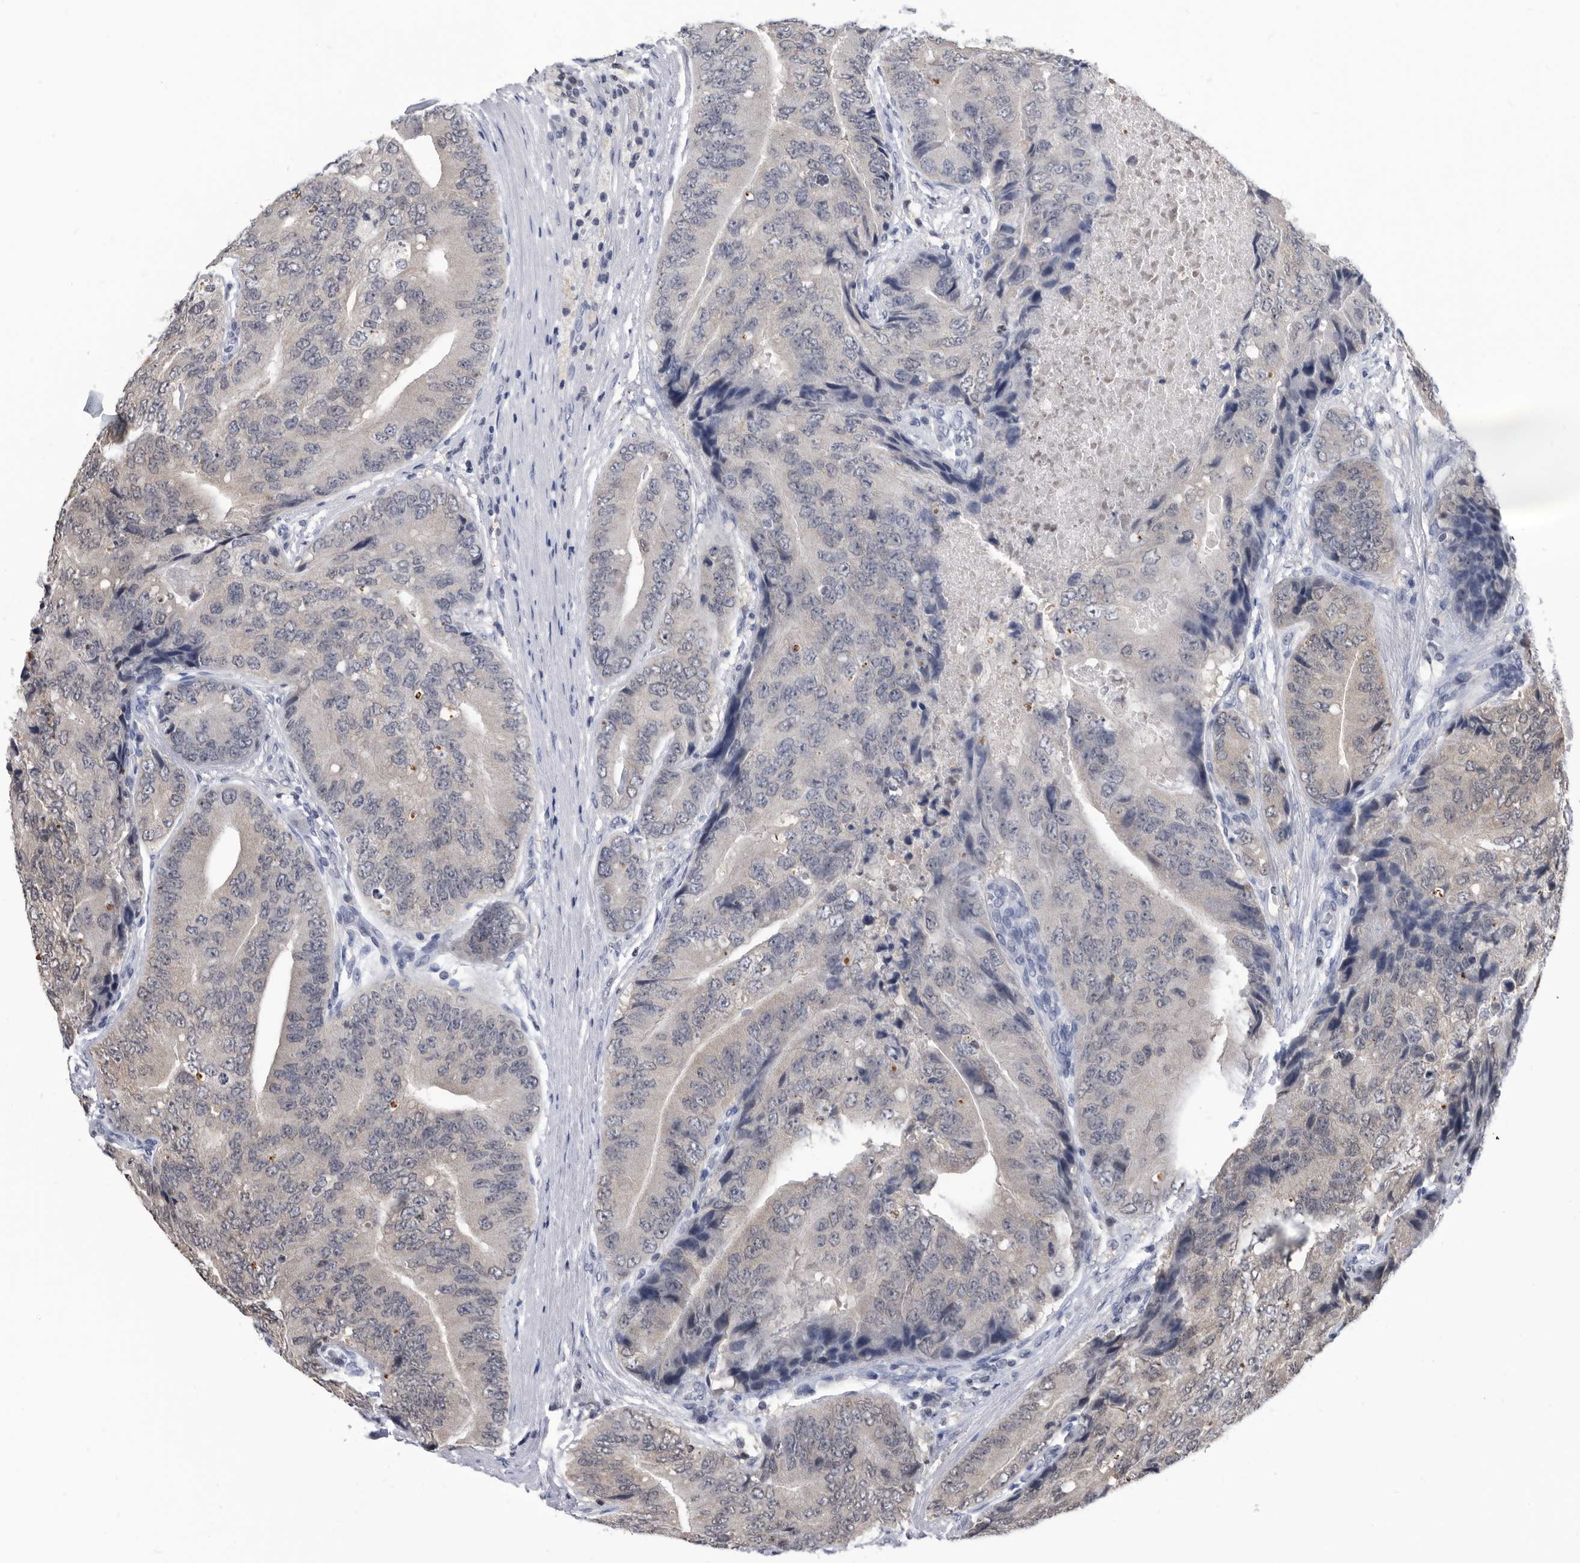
{"staining": {"intensity": "weak", "quantity": "<25%", "location": "cytoplasmic/membranous,nuclear"}, "tissue": "prostate cancer", "cell_type": "Tumor cells", "image_type": "cancer", "snomed": [{"axis": "morphology", "description": "Adenocarcinoma, High grade"}, {"axis": "topography", "description": "Prostate"}], "caption": "Protein analysis of prostate cancer (high-grade adenocarcinoma) reveals no significant staining in tumor cells.", "gene": "TSTD1", "patient": {"sex": "male", "age": 70}}